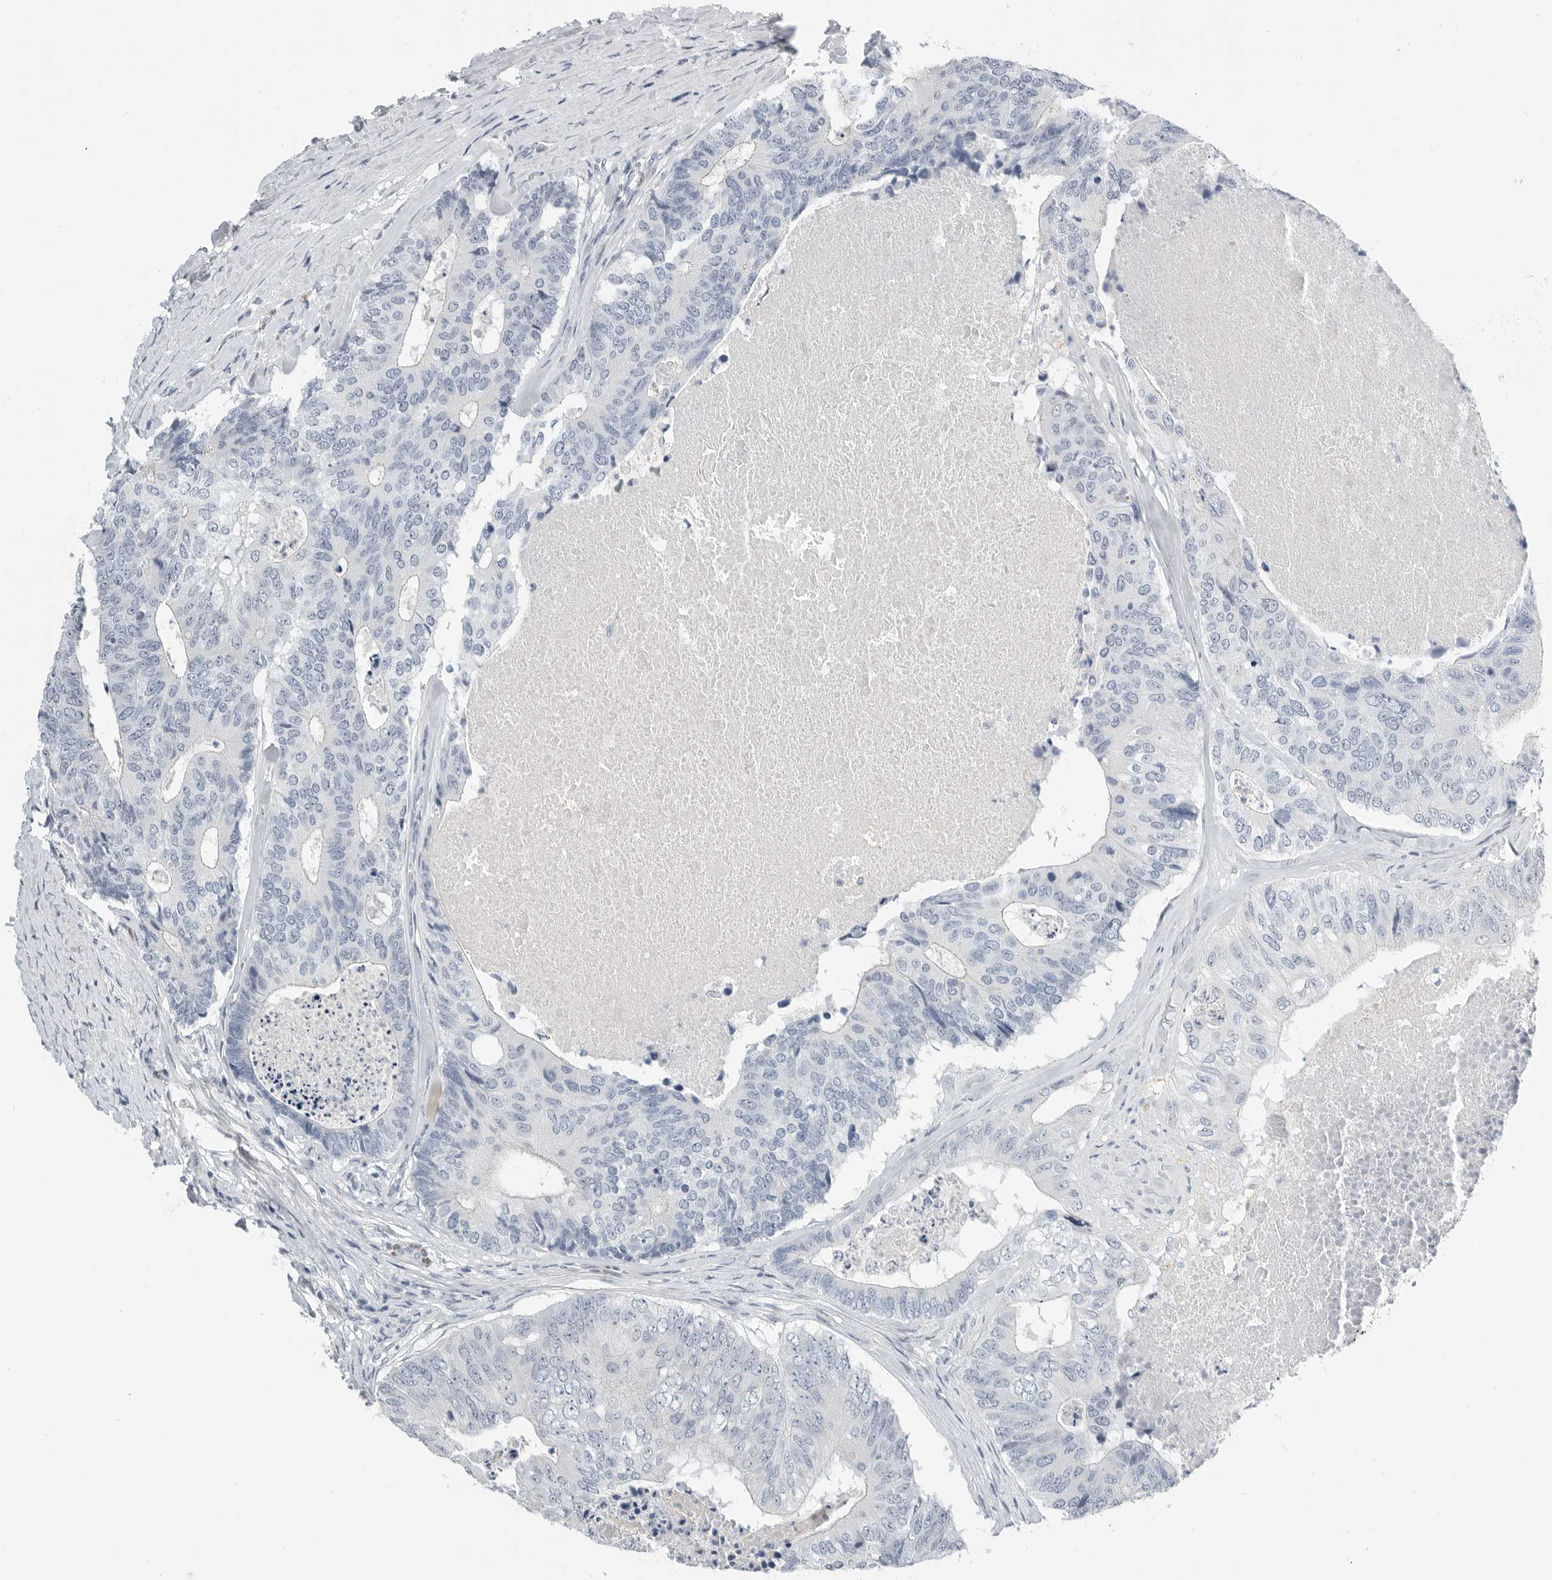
{"staining": {"intensity": "negative", "quantity": "none", "location": "none"}, "tissue": "colorectal cancer", "cell_type": "Tumor cells", "image_type": "cancer", "snomed": [{"axis": "morphology", "description": "Adenocarcinoma, NOS"}, {"axis": "topography", "description": "Colon"}], "caption": "Adenocarcinoma (colorectal) stained for a protein using immunohistochemistry (IHC) displays no expression tumor cells.", "gene": "PLN", "patient": {"sex": "female", "age": 67}}